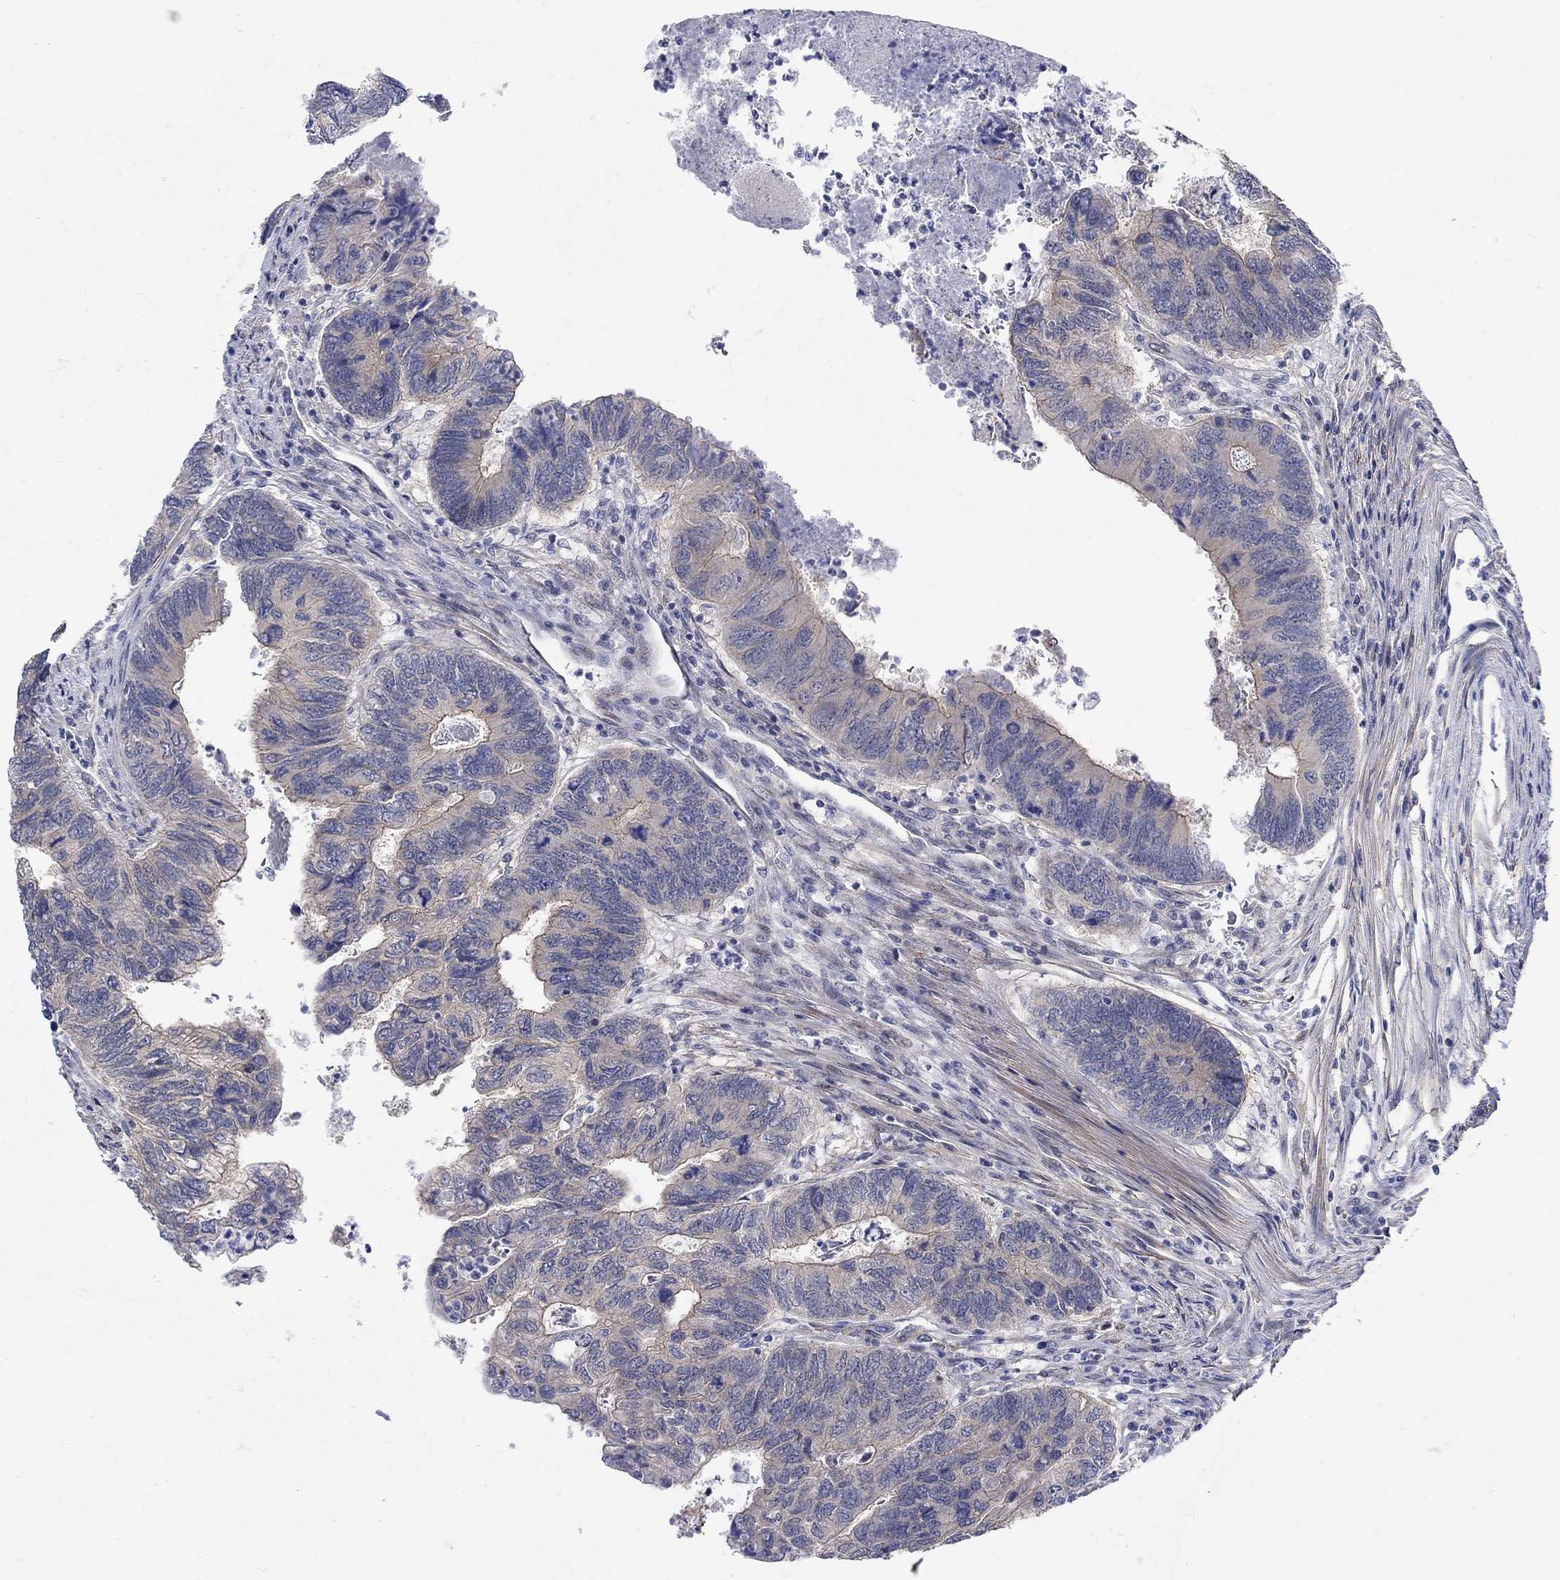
{"staining": {"intensity": "weak", "quantity": "25%-75%", "location": "cytoplasmic/membranous"}, "tissue": "colorectal cancer", "cell_type": "Tumor cells", "image_type": "cancer", "snomed": [{"axis": "morphology", "description": "Adenocarcinoma, NOS"}, {"axis": "topography", "description": "Colon"}], "caption": "Immunohistochemistry photomicrograph of neoplastic tissue: adenocarcinoma (colorectal) stained using immunohistochemistry (IHC) exhibits low levels of weak protein expression localized specifically in the cytoplasmic/membranous of tumor cells, appearing as a cytoplasmic/membranous brown color.", "gene": "SCN7A", "patient": {"sex": "female", "age": 67}}